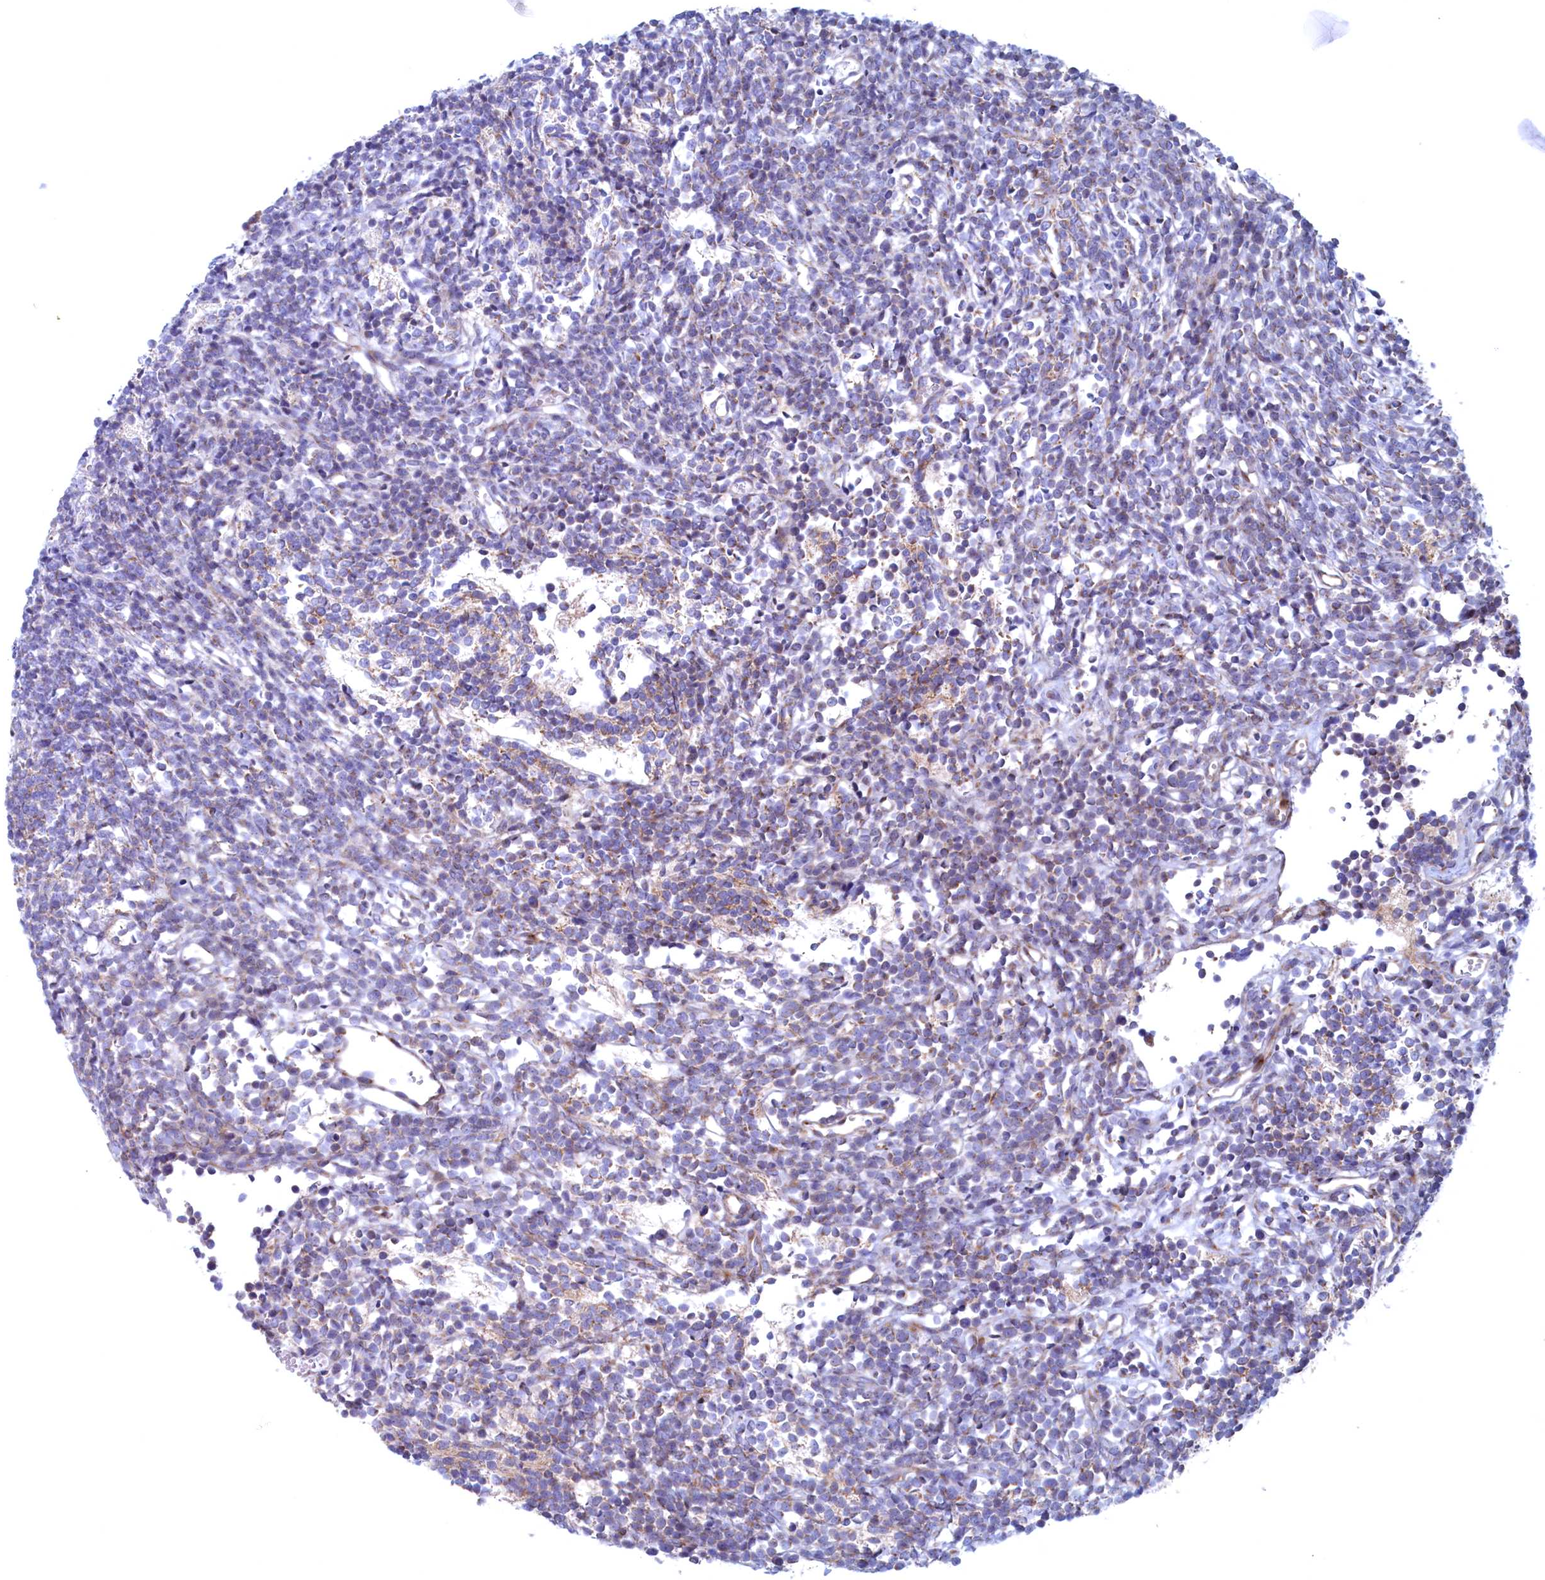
{"staining": {"intensity": "weak", "quantity": "<25%", "location": "cytoplasmic/membranous"}, "tissue": "glioma", "cell_type": "Tumor cells", "image_type": "cancer", "snomed": [{"axis": "morphology", "description": "Glioma, malignant, Low grade"}, {"axis": "topography", "description": "Brain"}], "caption": "Tumor cells are negative for protein expression in human glioma.", "gene": "MTFMT", "patient": {"sex": "female", "age": 1}}